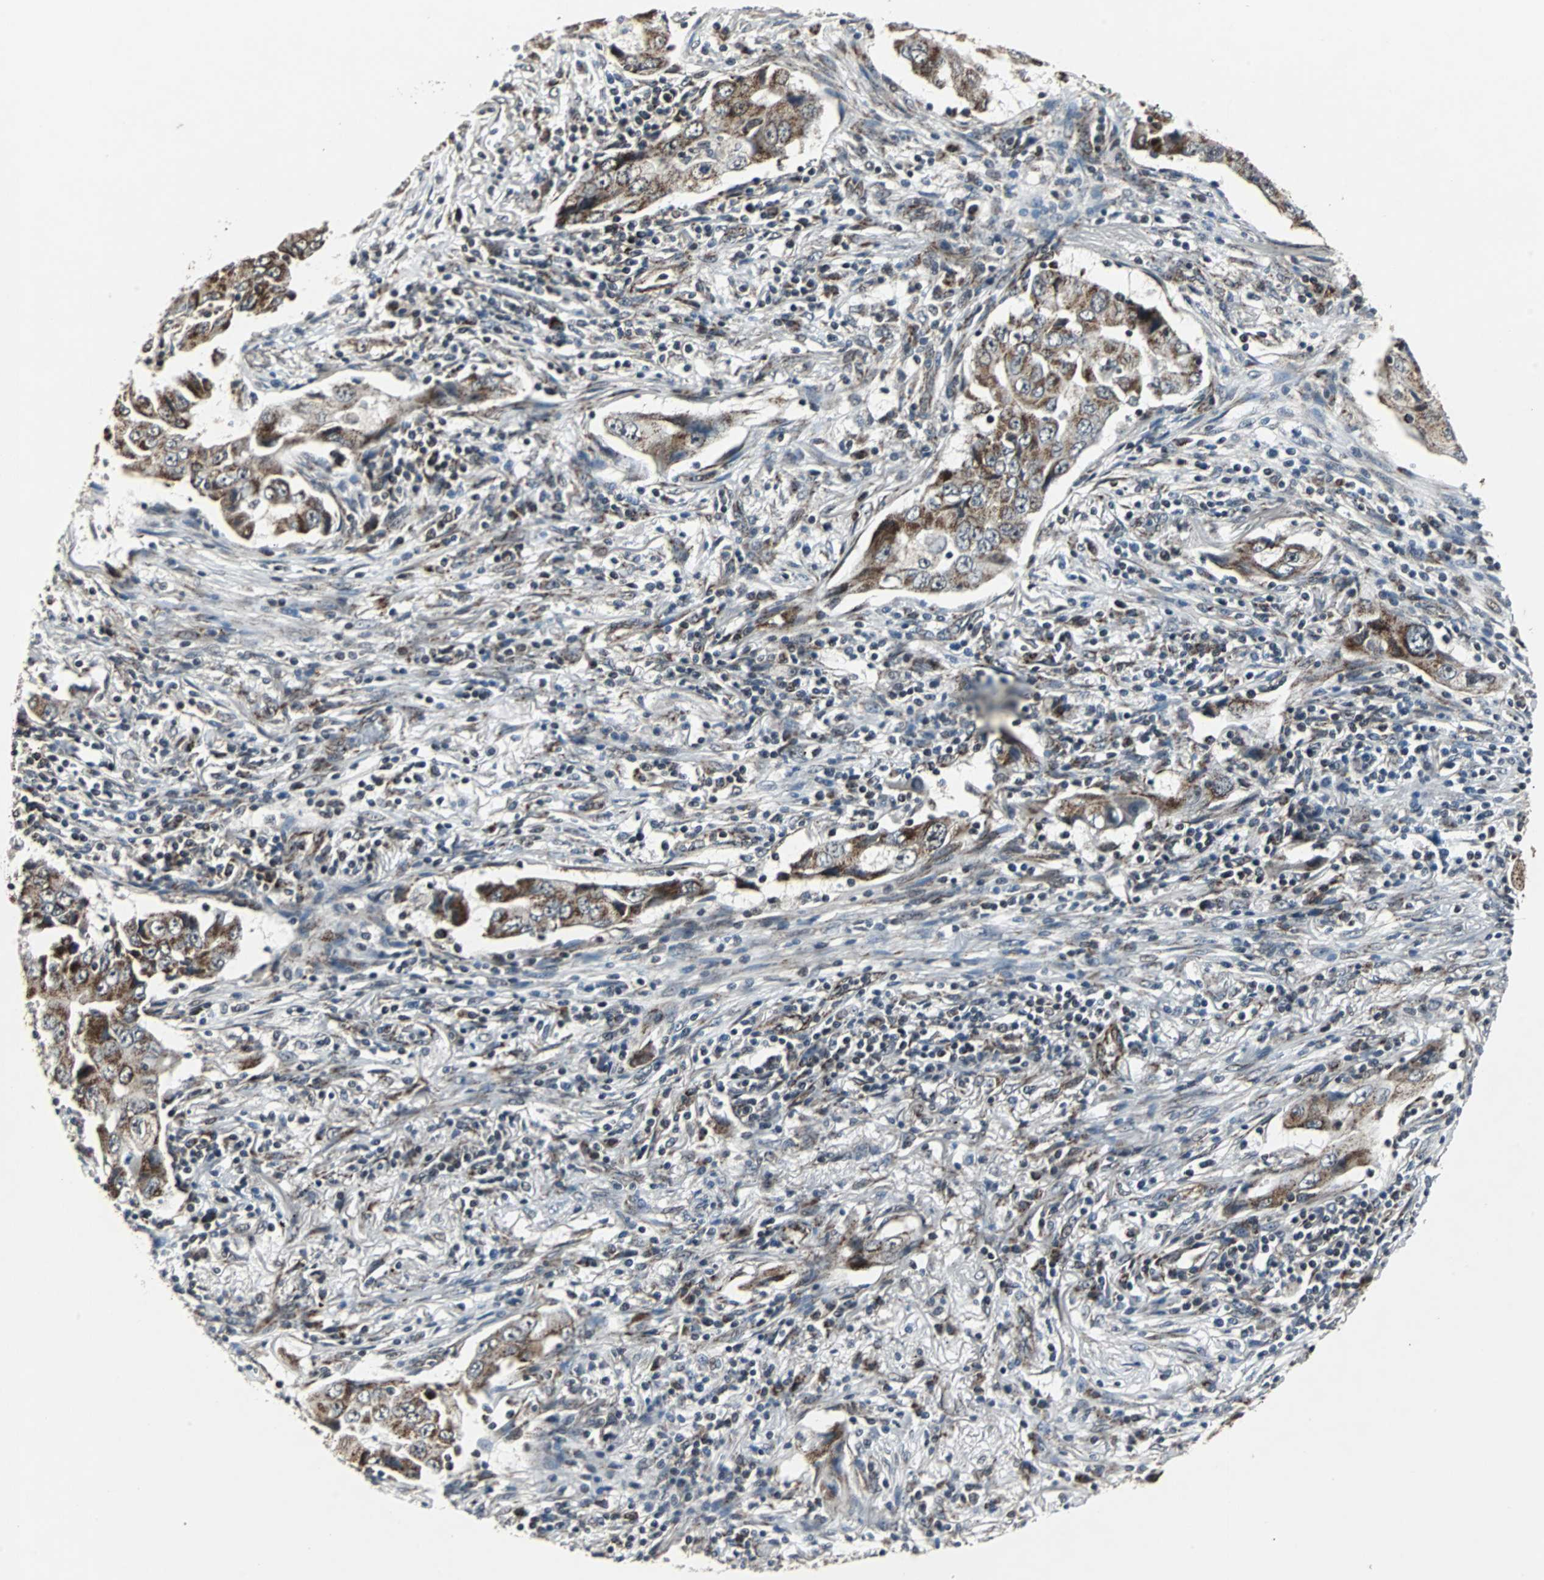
{"staining": {"intensity": "strong", "quantity": ">75%", "location": "cytoplasmic/membranous"}, "tissue": "lung cancer", "cell_type": "Tumor cells", "image_type": "cancer", "snomed": [{"axis": "morphology", "description": "Adenocarcinoma, NOS"}, {"axis": "topography", "description": "Lung"}], "caption": "Immunohistochemical staining of lung cancer exhibits strong cytoplasmic/membranous protein staining in approximately >75% of tumor cells.", "gene": "MRPL40", "patient": {"sex": "female", "age": 65}}